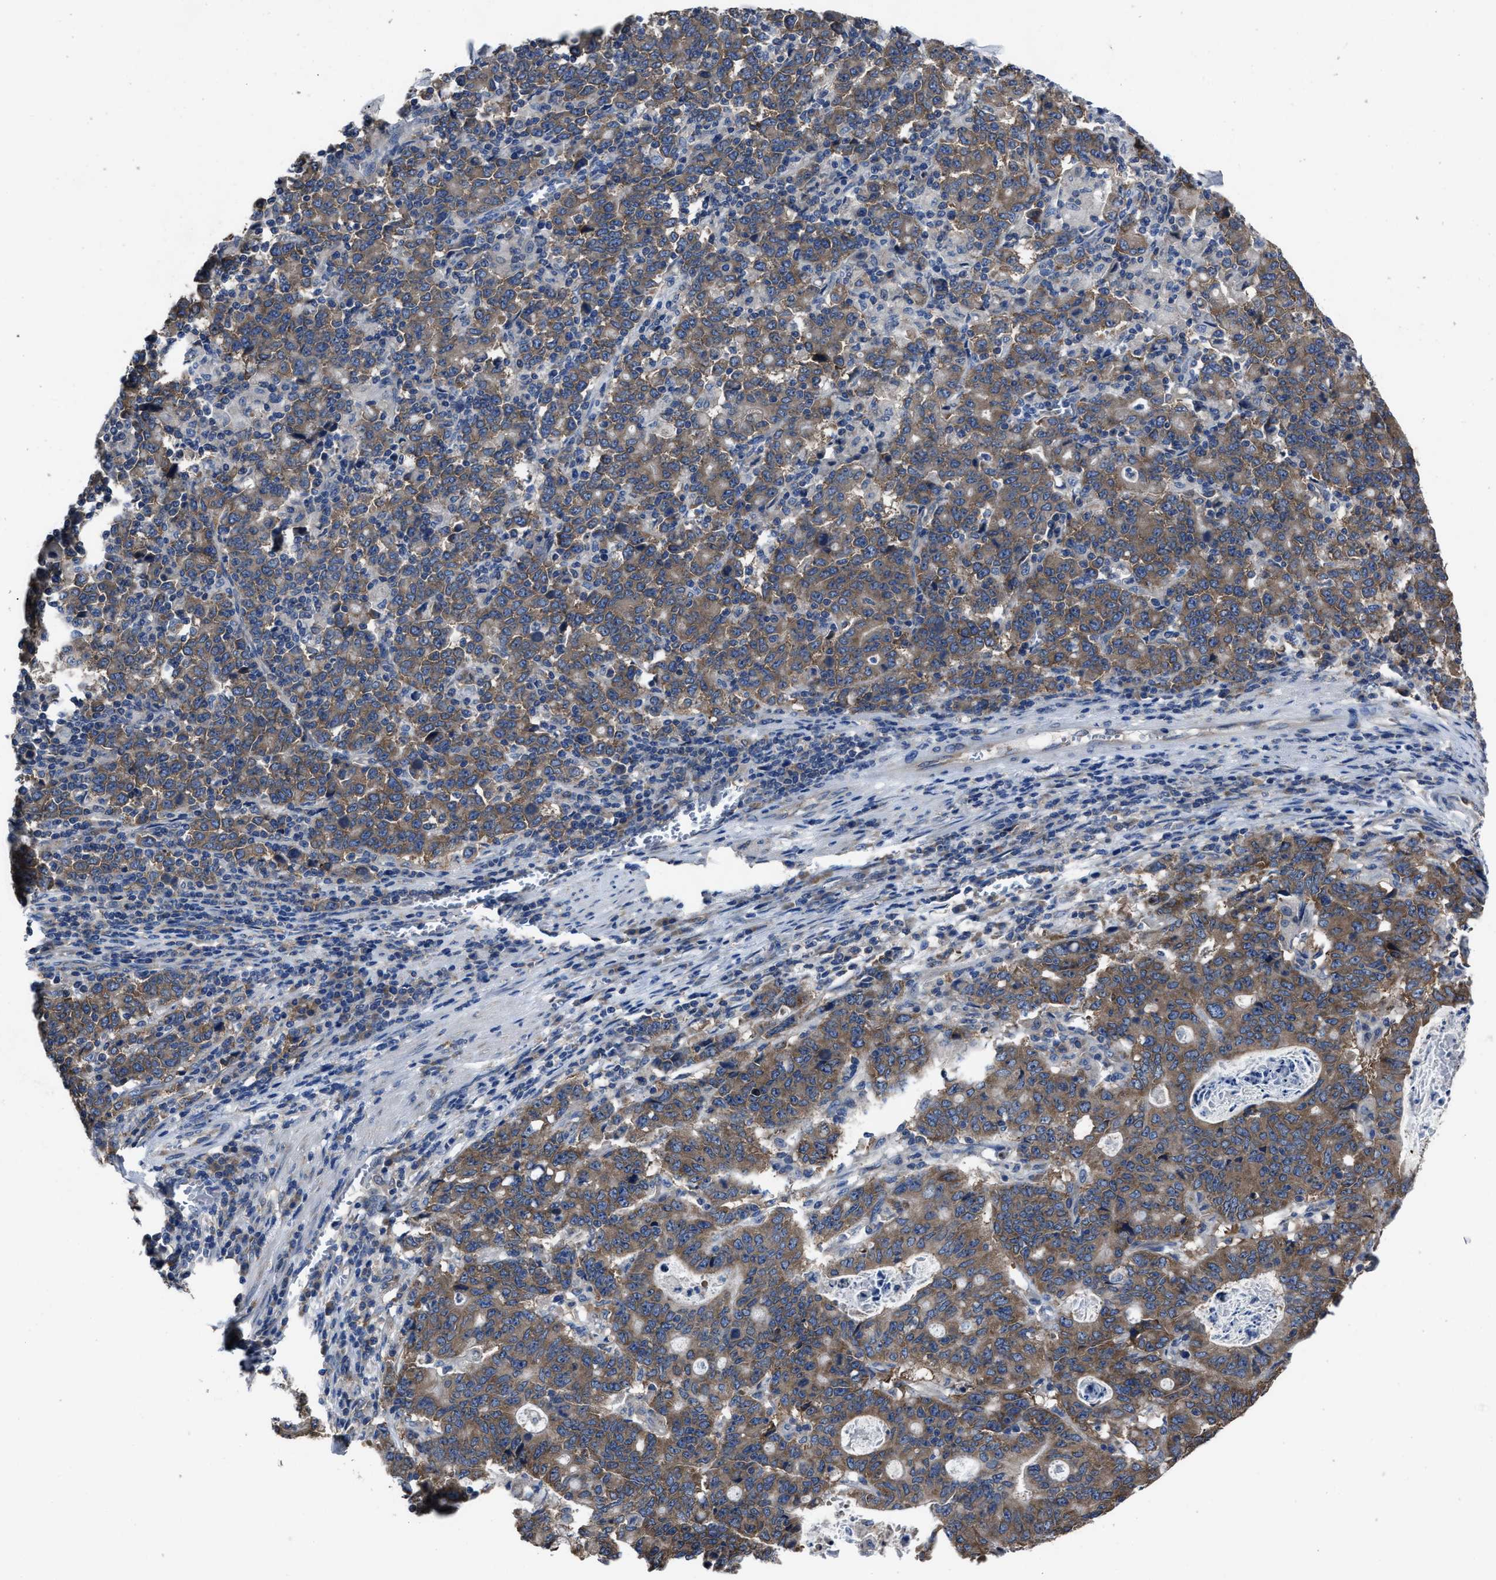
{"staining": {"intensity": "moderate", "quantity": ">75%", "location": "cytoplasmic/membranous"}, "tissue": "stomach cancer", "cell_type": "Tumor cells", "image_type": "cancer", "snomed": [{"axis": "morphology", "description": "Adenocarcinoma, NOS"}, {"axis": "topography", "description": "Stomach, upper"}], "caption": "Immunohistochemical staining of stomach cancer (adenocarcinoma) demonstrates medium levels of moderate cytoplasmic/membranous protein staining in approximately >75% of tumor cells.", "gene": "UPF1", "patient": {"sex": "male", "age": 69}}